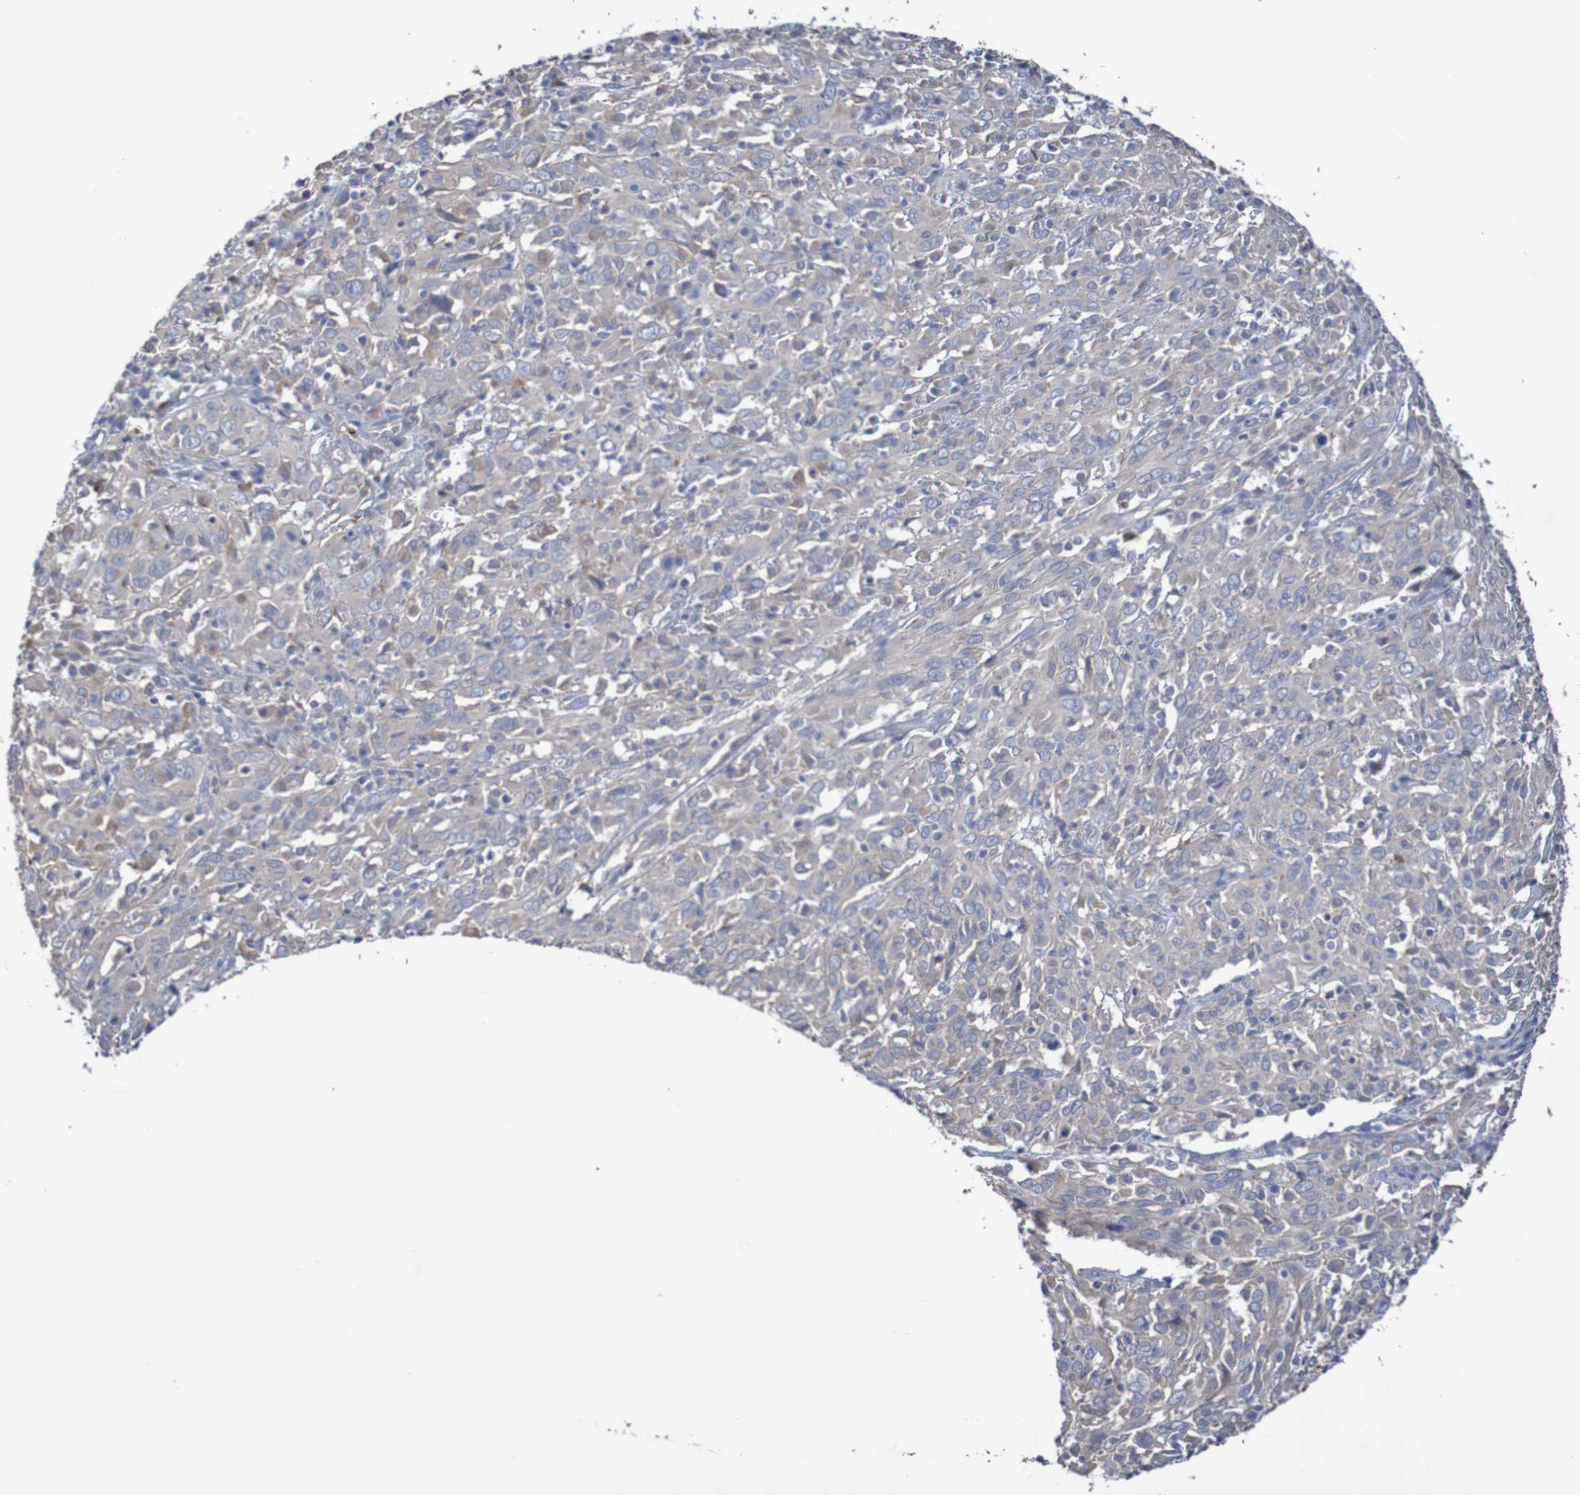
{"staining": {"intensity": "weak", "quantity": "<25%", "location": "cytoplasmic/membranous"}, "tissue": "cervical cancer", "cell_type": "Tumor cells", "image_type": "cancer", "snomed": [{"axis": "morphology", "description": "Squamous cell carcinoma, NOS"}, {"axis": "topography", "description": "Cervix"}], "caption": "Tumor cells show no significant protein positivity in cervical squamous cell carcinoma.", "gene": "PHYH", "patient": {"sex": "female", "age": 46}}